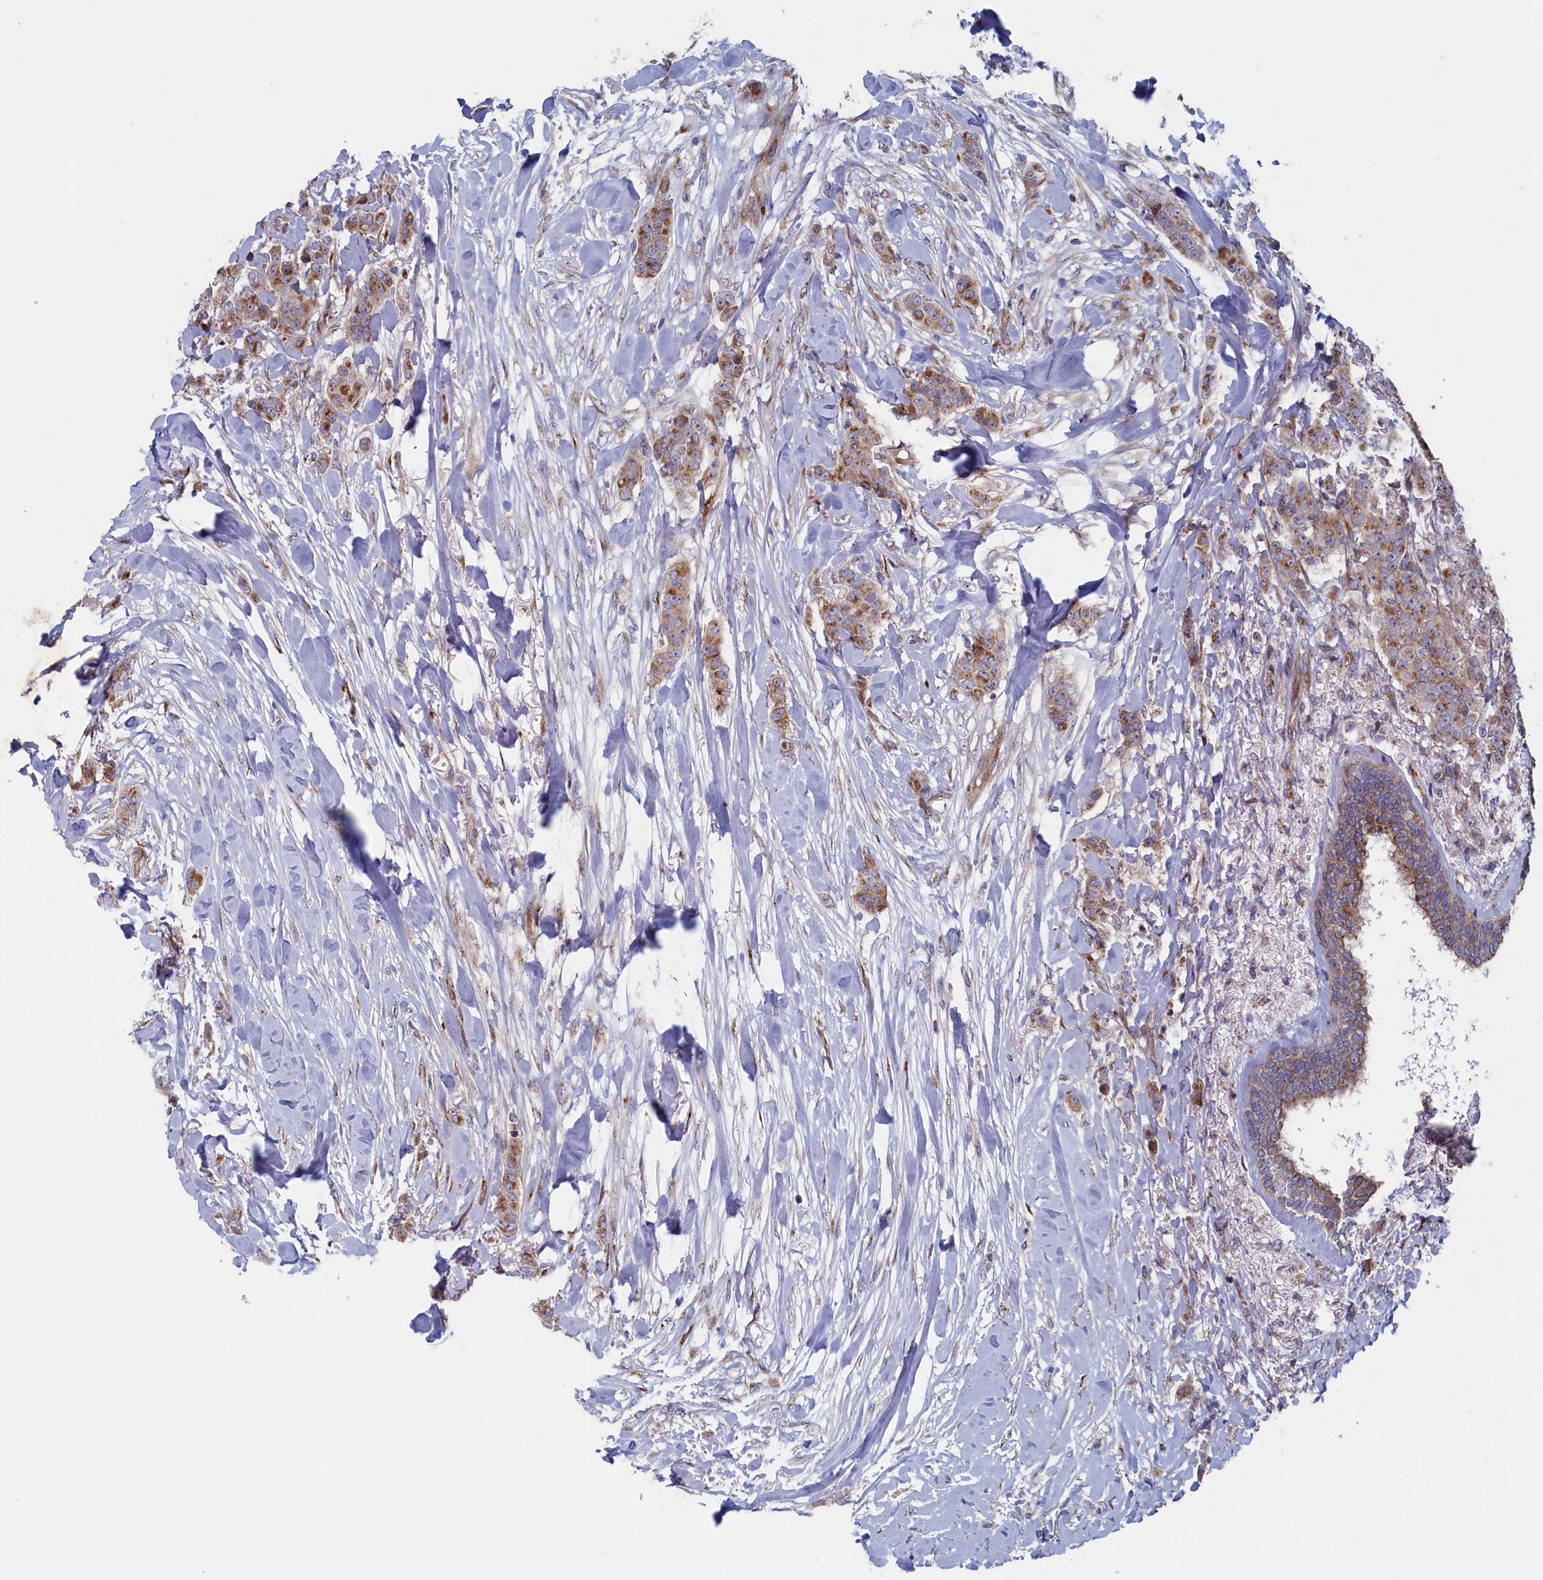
{"staining": {"intensity": "moderate", "quantity": ">75%", "location": "cytoplasmic/membranous"}, "tissue": "breast cancer", "cell_type": "Tumor cells", "image_type": "cancer", "snomed": [{"axis": "morphology", "description": "Duct carcinoma"}, {"axis": "topography", "description": "Breast"}], "caption": "A micrograph showing moderate cytoplasmic/membranous positivity in about >75% of tumor cells in breast infiltrating ductal carcinoma, as visualized by brown immunohistochemical staining.", "gene": "MTFMT", "patient": {"sex": "female", "age": 40}}